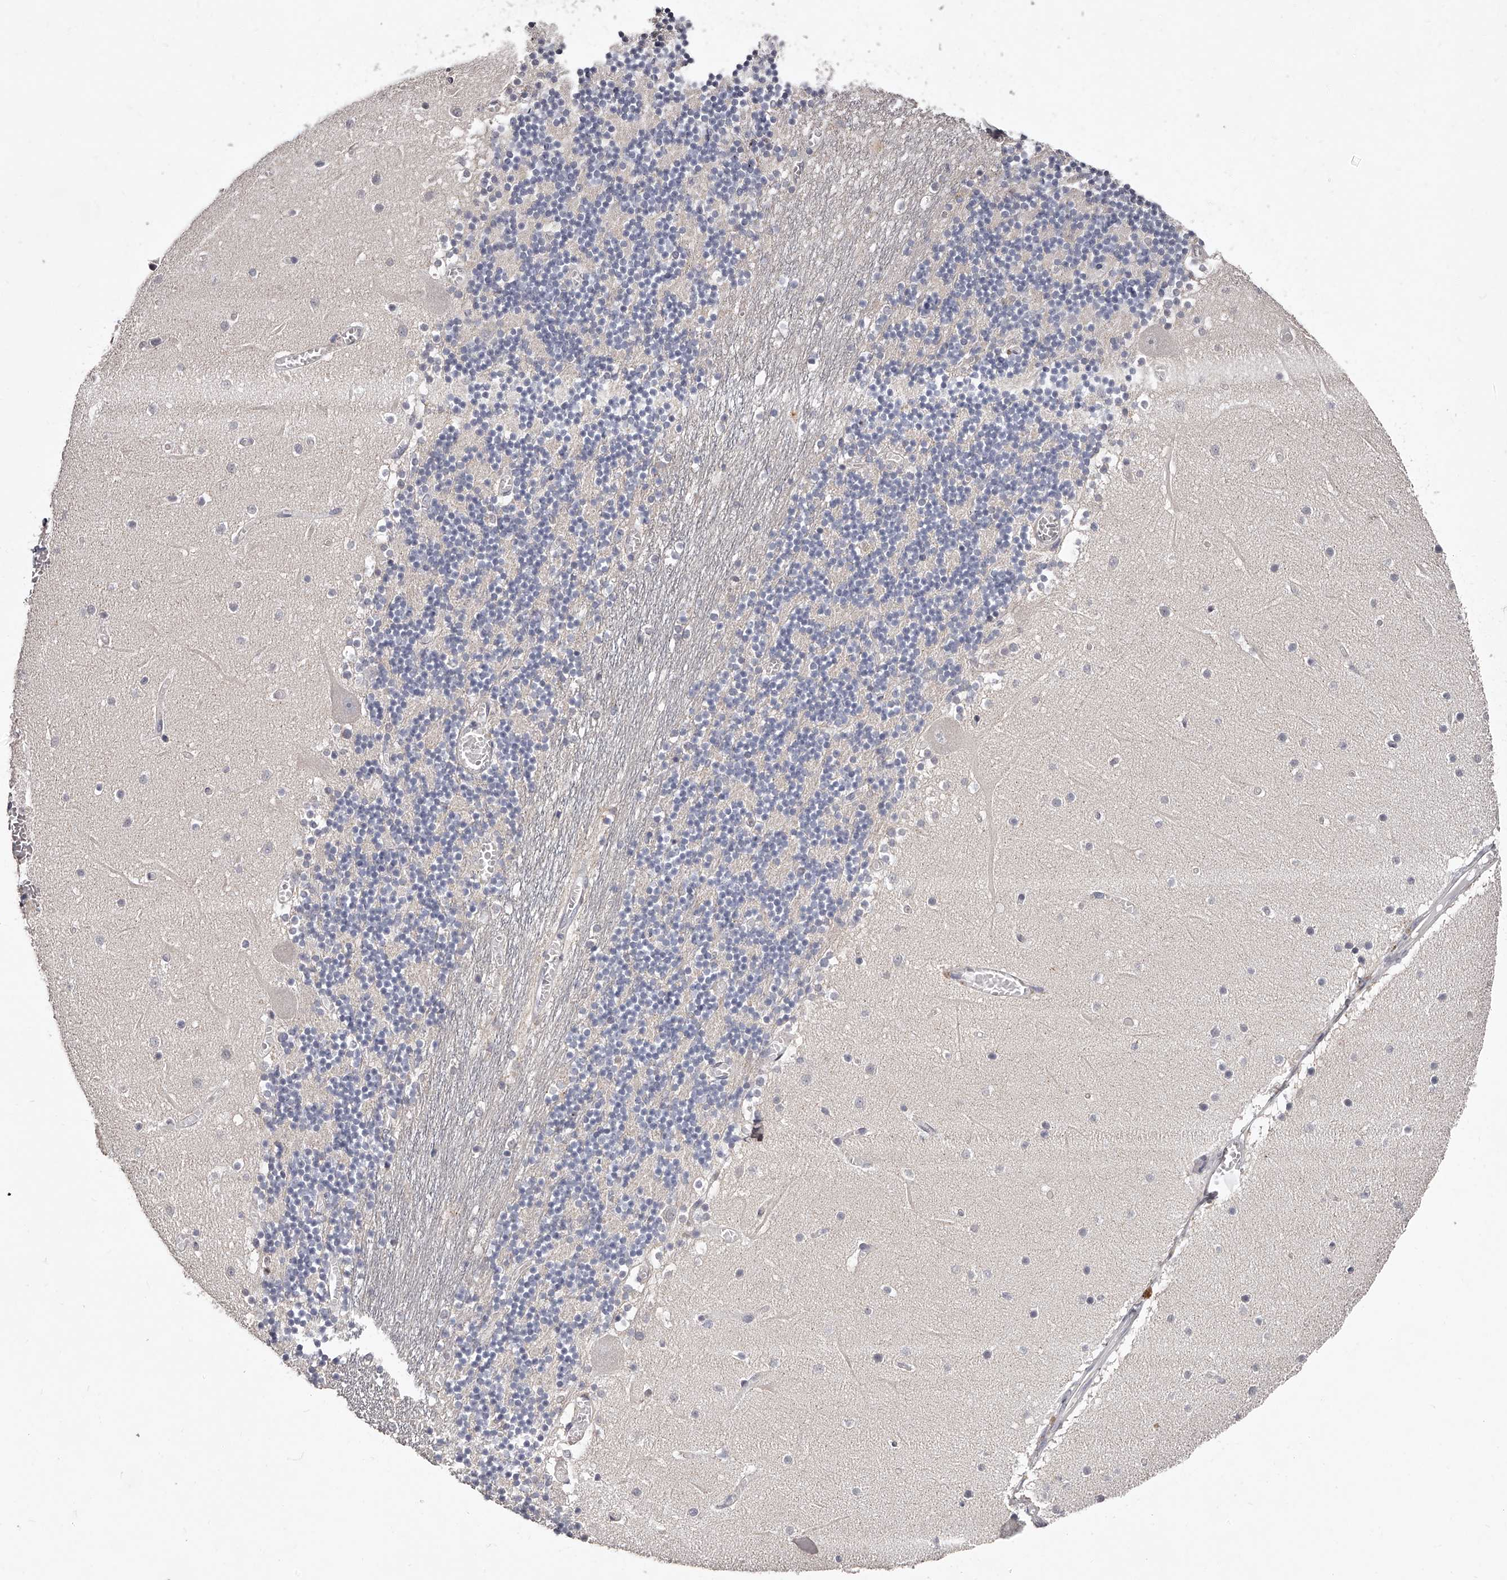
{"staining": {"intensity": "negative", "quantity": "none", "location": "none"}, "tissue": "cerebellum", "cell_type": "Cells in granular layer", "image_type": "normal", "snomed": [{"axis": "morphology", "description": "Normal tissue, NOS"}, {"axis": "topography", "description": "Cerebellum"}], "caption": "A high-resolution image shows immunohistochemistry staining of unremarkable cerebellum, which reveals no significant positivity in cells in granular layer. The staining is performed using DAB brown chromogen with nuclei counter-stained in using hematoxylin.", "gene": "NT5DC1", "patient": {"sex": "female", "age": 28}}